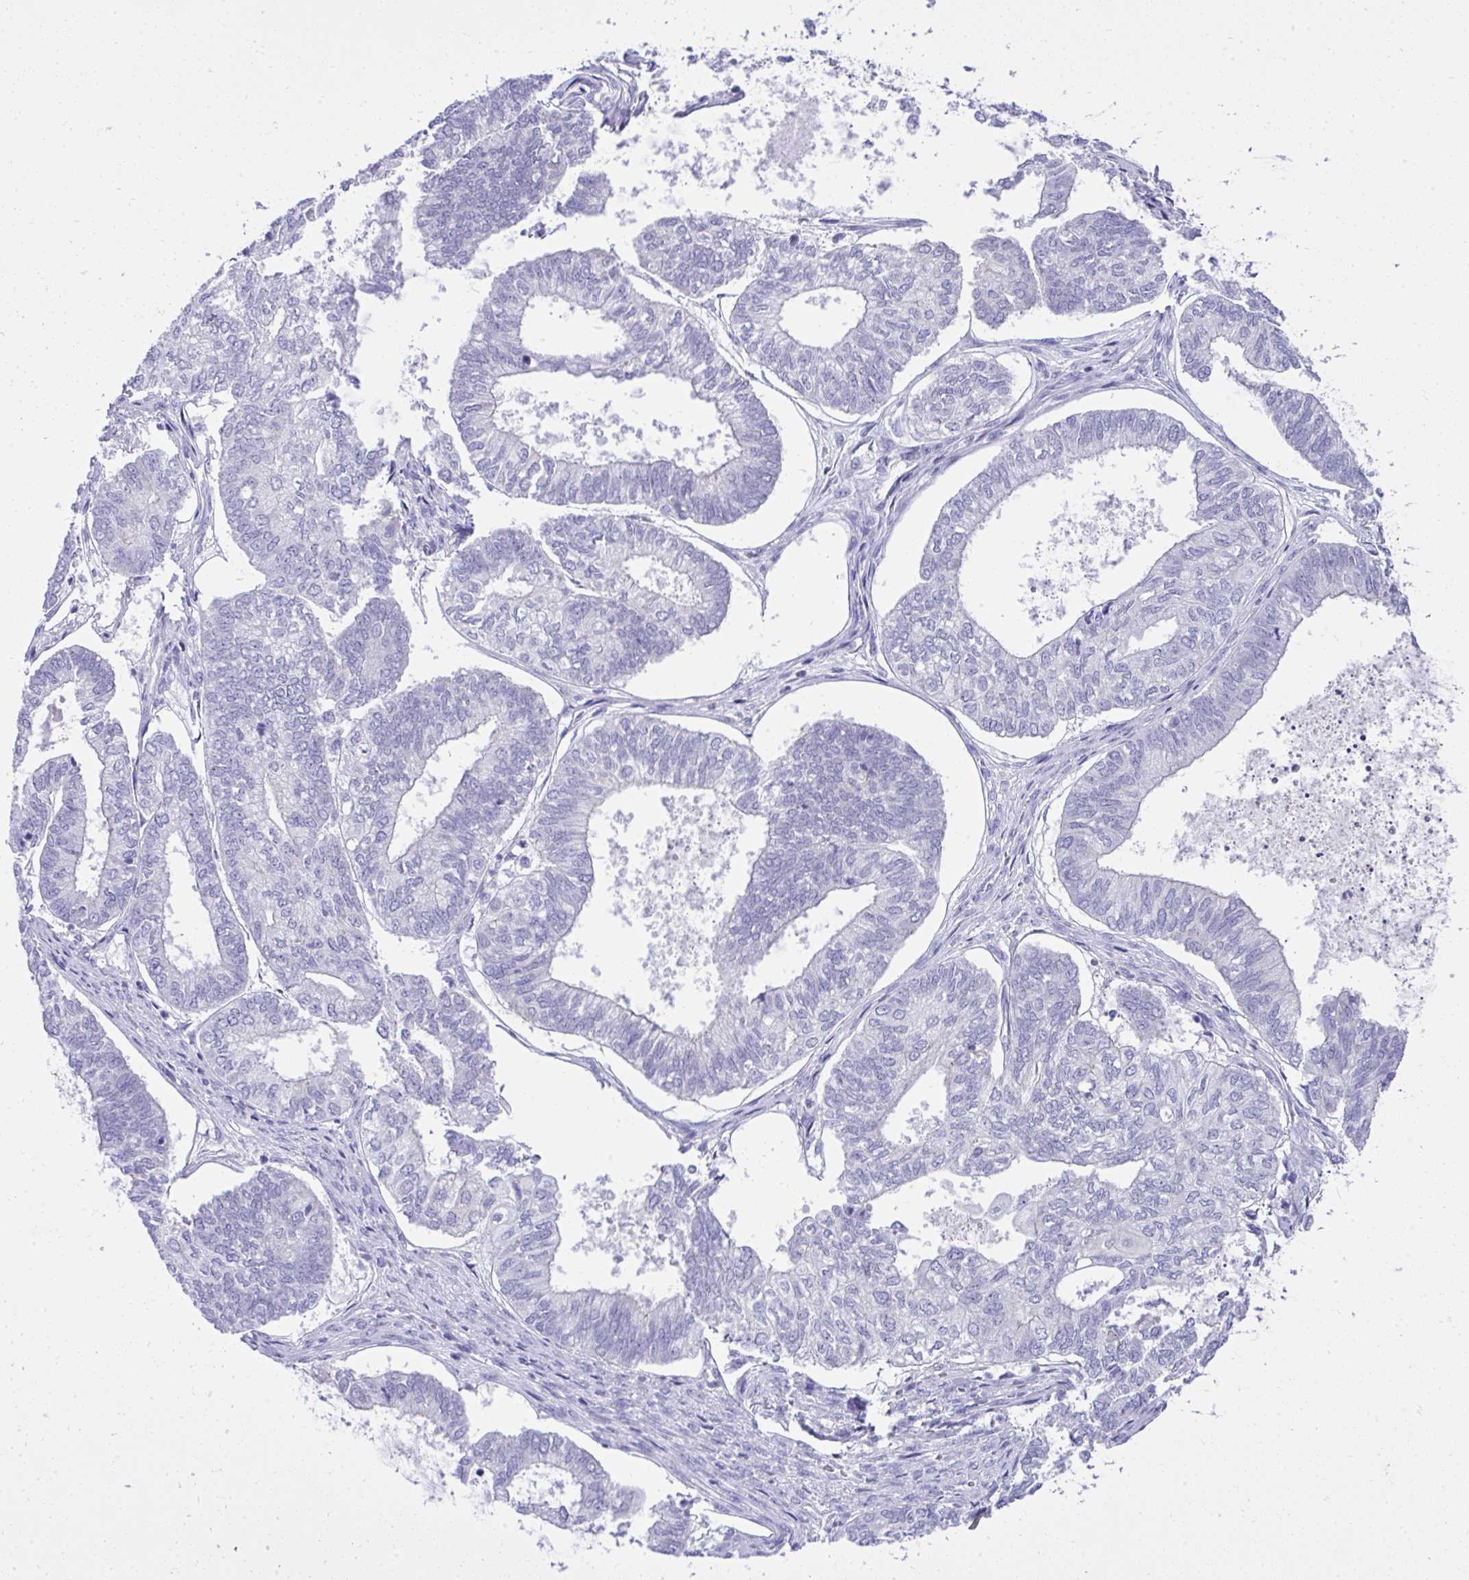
{"staining": {"intensity": "negative", "quantity": "none", "location": "none"}, "tissue": "ovarian cancer", "cell_type": "Tumor cells", "image_type": "cancer", "snomed": [{"axis": "morphology", "description": "Carcinoma, endometroid"}, {"axis": "topography", "description": "Ovary"}], "caption": "Photomicrograph shows no significant protein positivity in tumor cells of endometroid carcinoma (ovarian).", "gene": "ST6GALNAC3", "patient": {"sex": "female", "age": 64}}